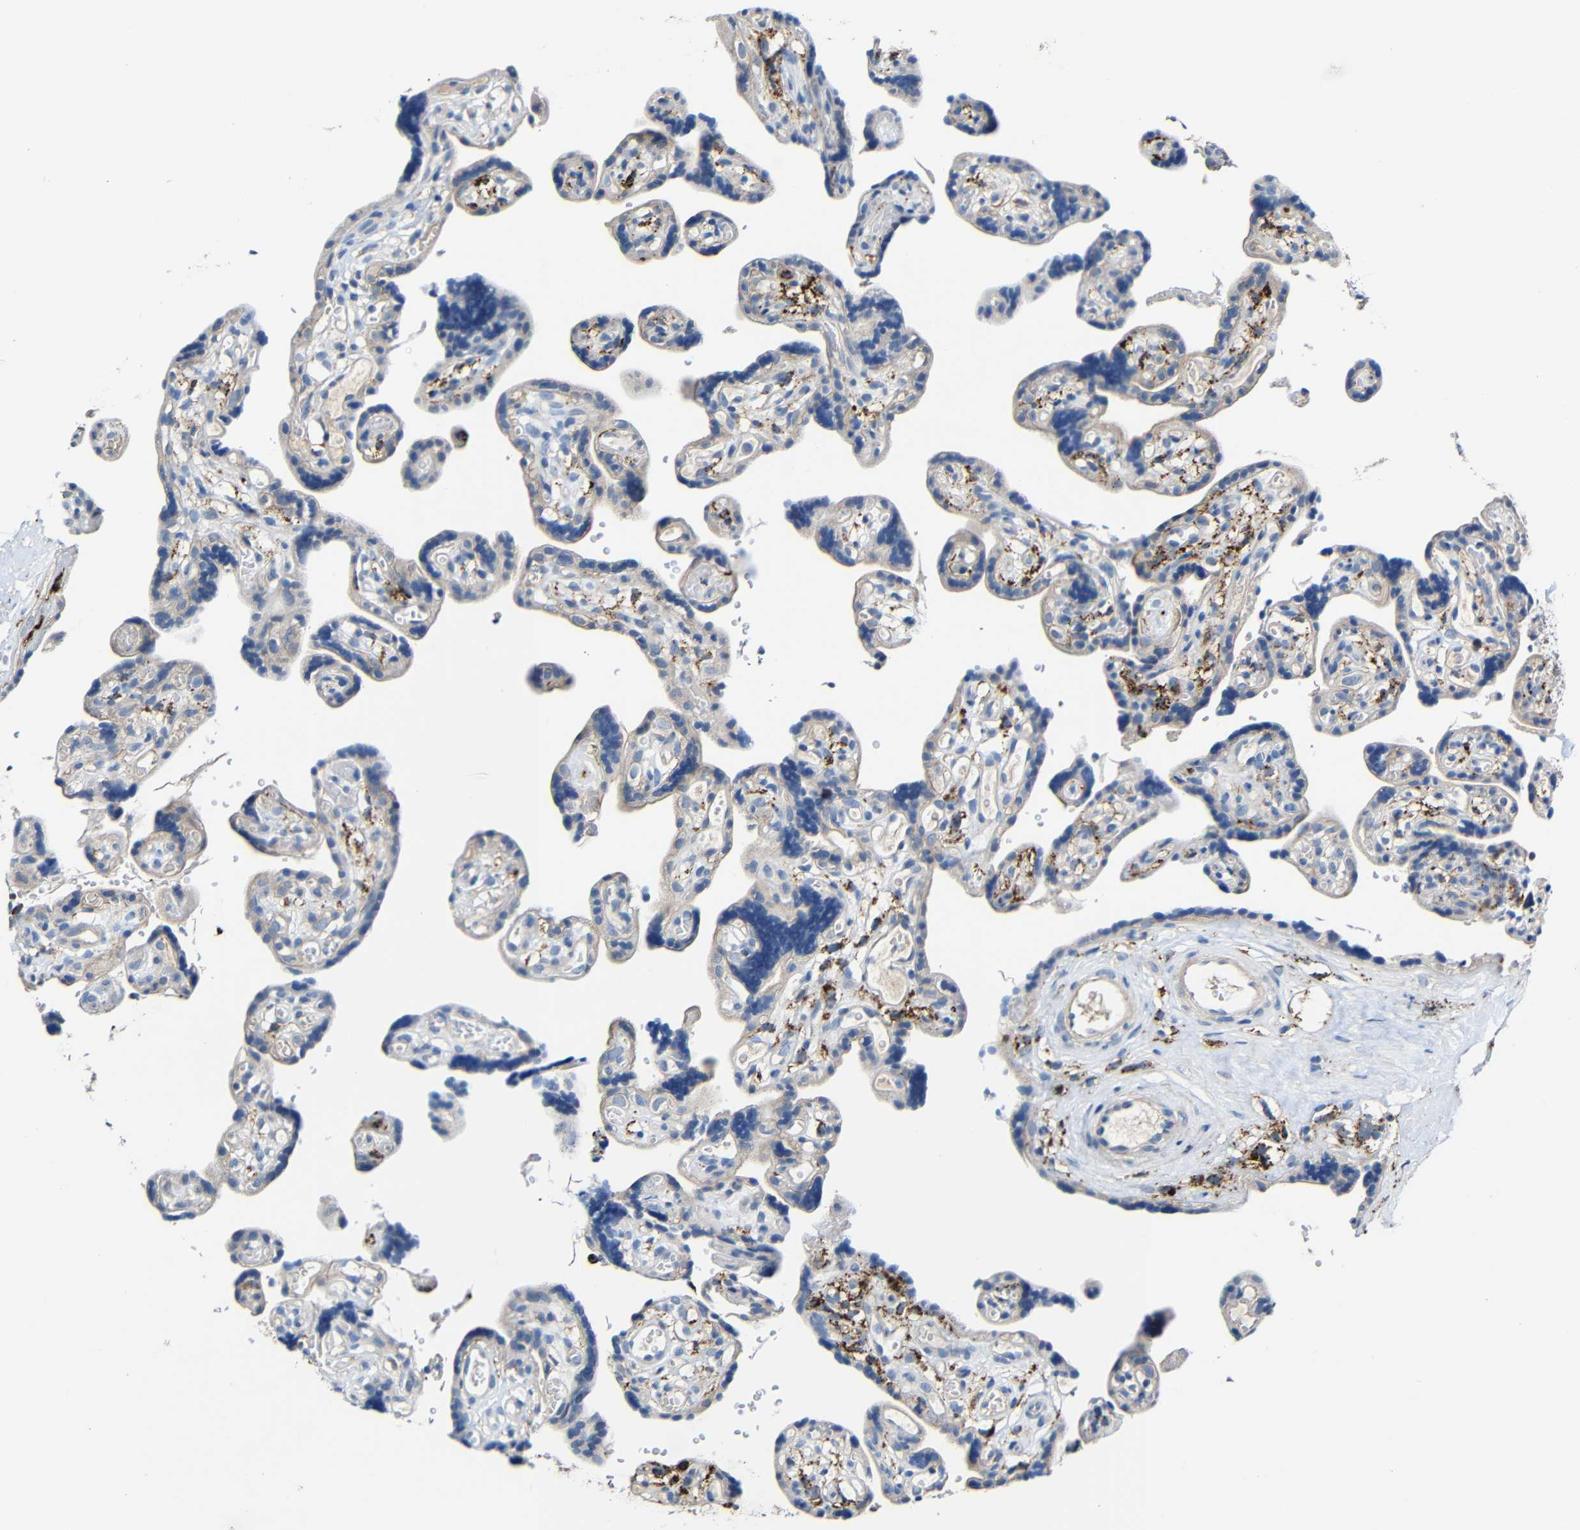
{"staining": {"intensity": "weak", "quantity": "<25%", "location": "cytoplasmic/membranous"}, "tissue": "placenta", "cell_type": "Decidual cells", "image_type": "normal", "snomed": [{"axis": "morphology", "description": "Normal tissue, NOS"}, {"axis": "topography", "description": "Placenta"}], "caption": "This is an immunohistochemistry image of unremarkable placenta. There is no positivity in decidual cells.", "gene": "HLA", "patient": {"sex": "female", "age": 30}}